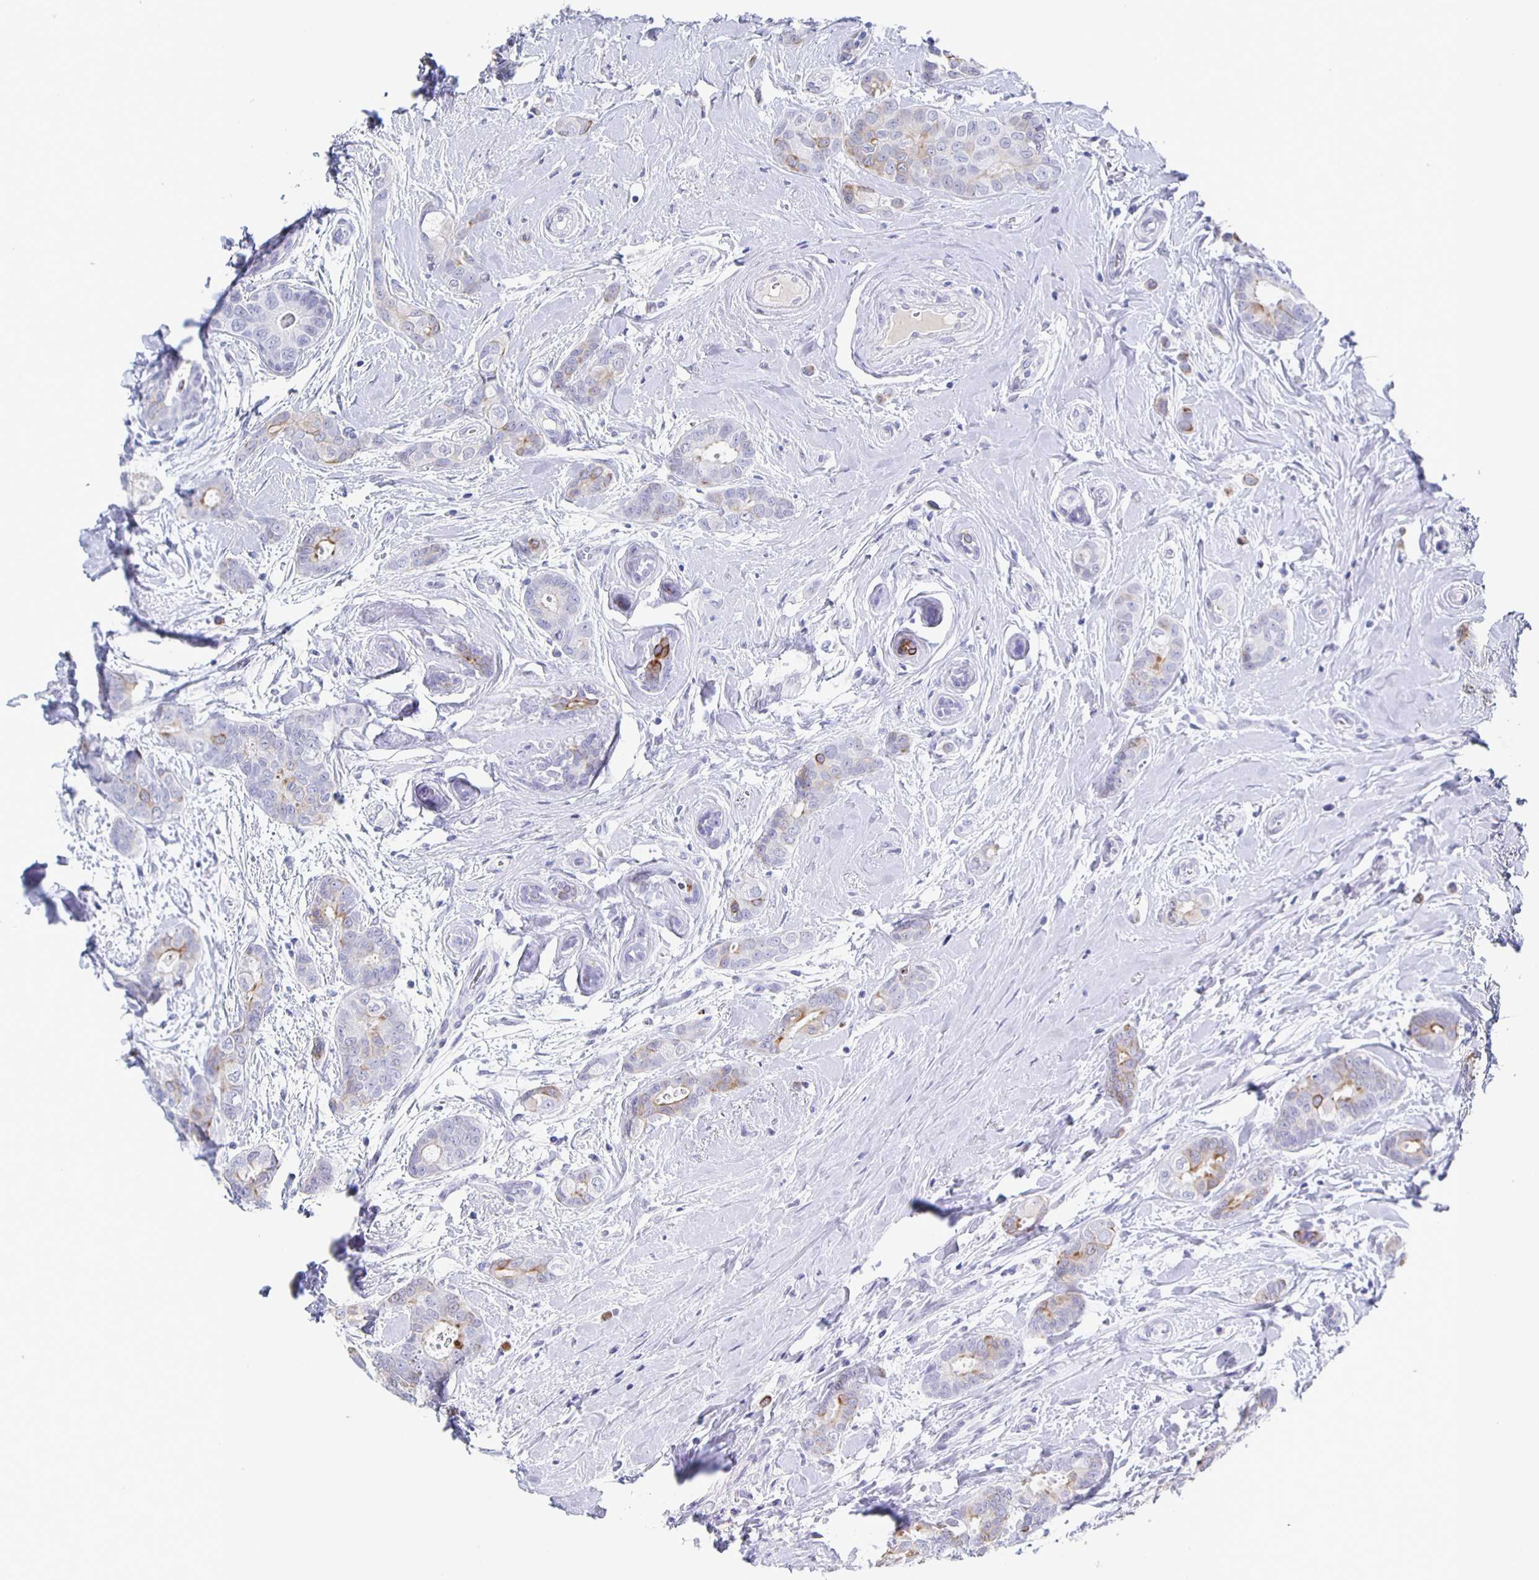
{"staining": {"intensity": "moderate", "quantity": "25%-75%", "location": "cytoplasmic/membranous"}, "tissue": "breast cancer", "cell_type": "Tumor cells", "image_type": "cancer", "snomed": [{"axis": "morphology", "description": "Duct carcinoma"}, {"axis": "topography", "description": "Breast"}], "caption": "Protein staining of breast infiltrating ductal carcinoma tissue shows moderate cytoplasmic/membranous positivity in about 25%-75% of tumor cells. (Stains: DAB (3,3'-diaminobenzidine) in brown, nuclei in blue, Microscopy: brightfield microscopy at high magnification).", "gene": "CCDC17", "patient": {"sex": "female", "age": 45}}